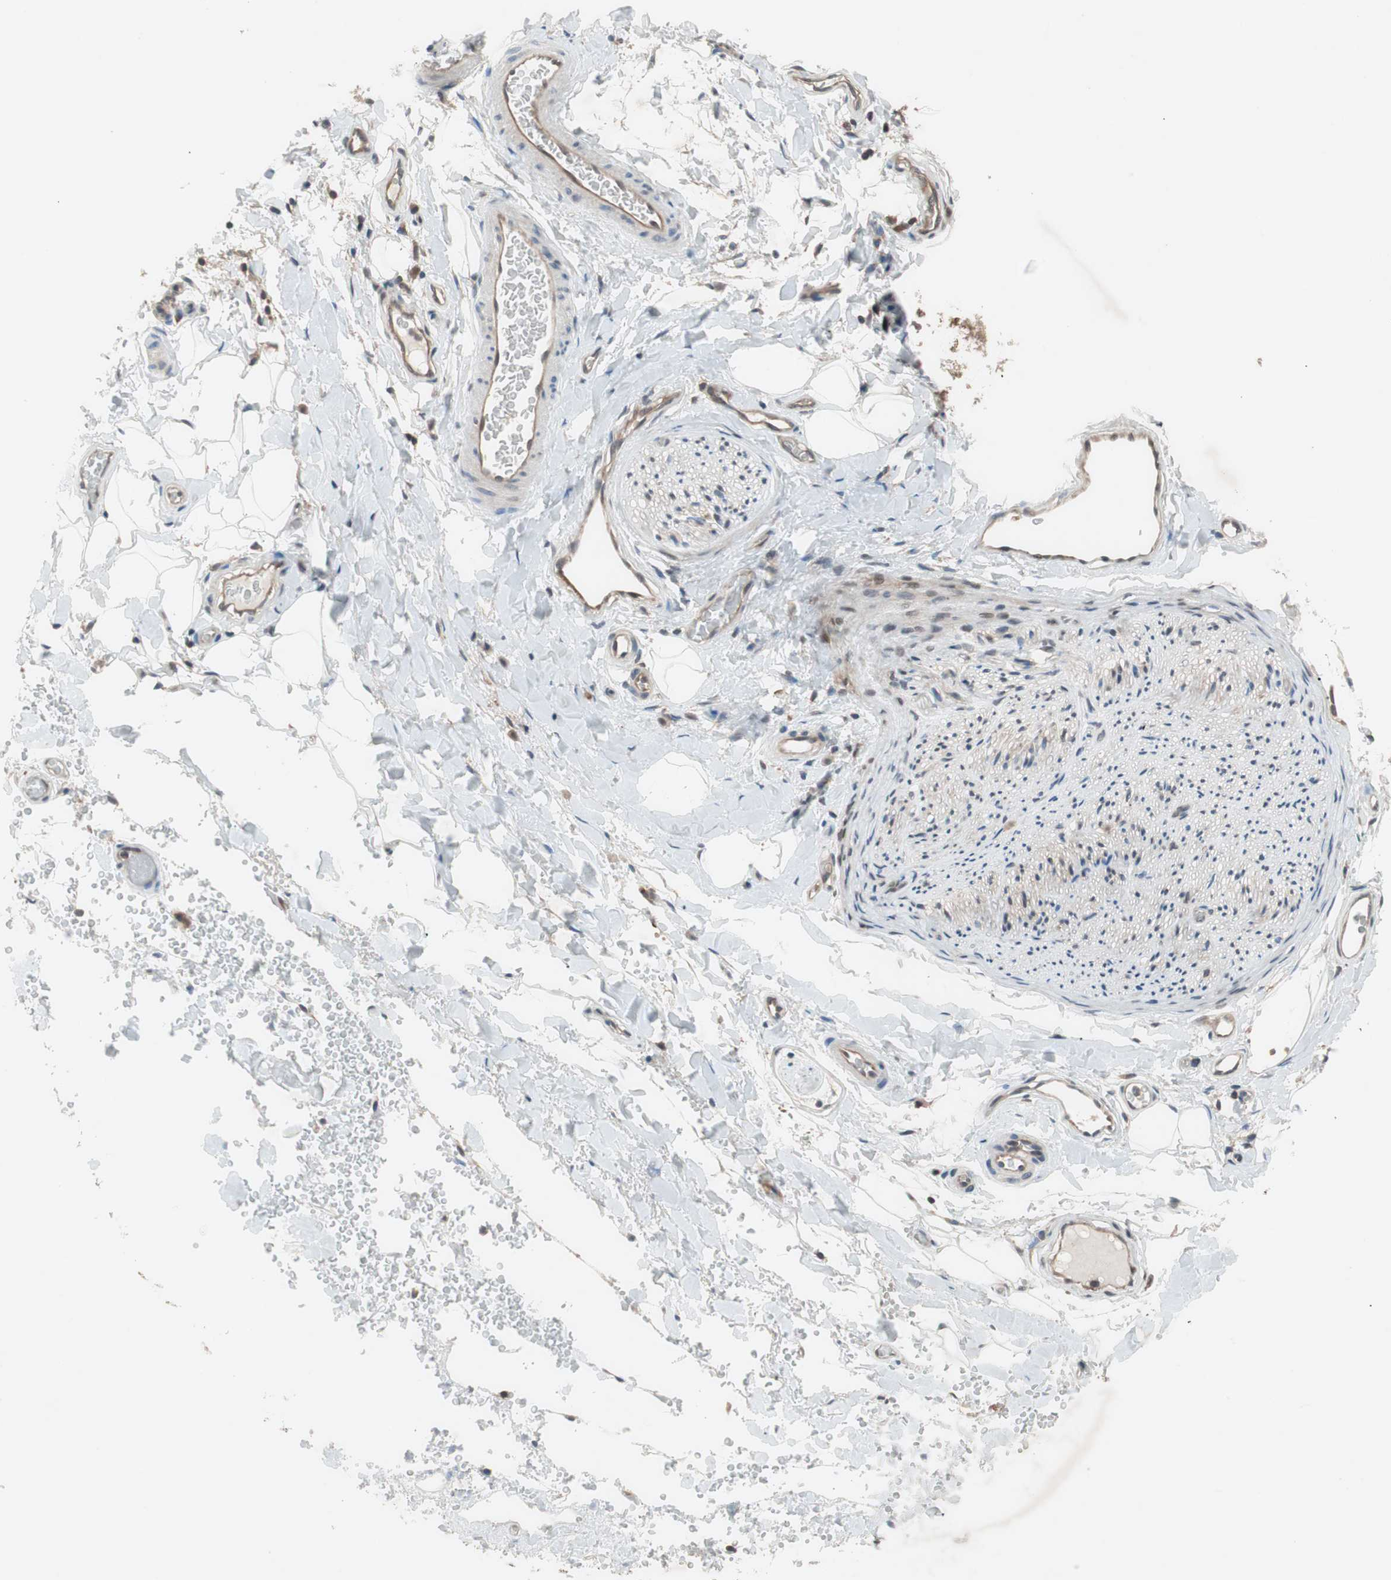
{"staining": {"intensity": "weak", "quantity": "25%-75%", "location": "cytoplasmic/membranous"}, "tissue": "adipose tissue", "cell_type": "Adipocytes", "image_type": "normal", "snomed": [{"axis": "morphology", "description": "Normal tissue, NOS"}, {"axis": "morphology", "description": "Carcinoma, NOS"}, {"axis": "topography", "description": "Pancreas"}, {"axis": "topography", "description": "Peripheral nerve tissue"}], "caption": "Protein expression by immunohistochemistry displays weak cytoplasmic/membranous positivity in about 25%-75% of adipocytes in normal adipose tissue. Immunohistochemistry (ihc) stains the protein in brown and the nuclei are stained blue.", "gene": "GALT", "patient": {"sex": "female", "age": 29}}